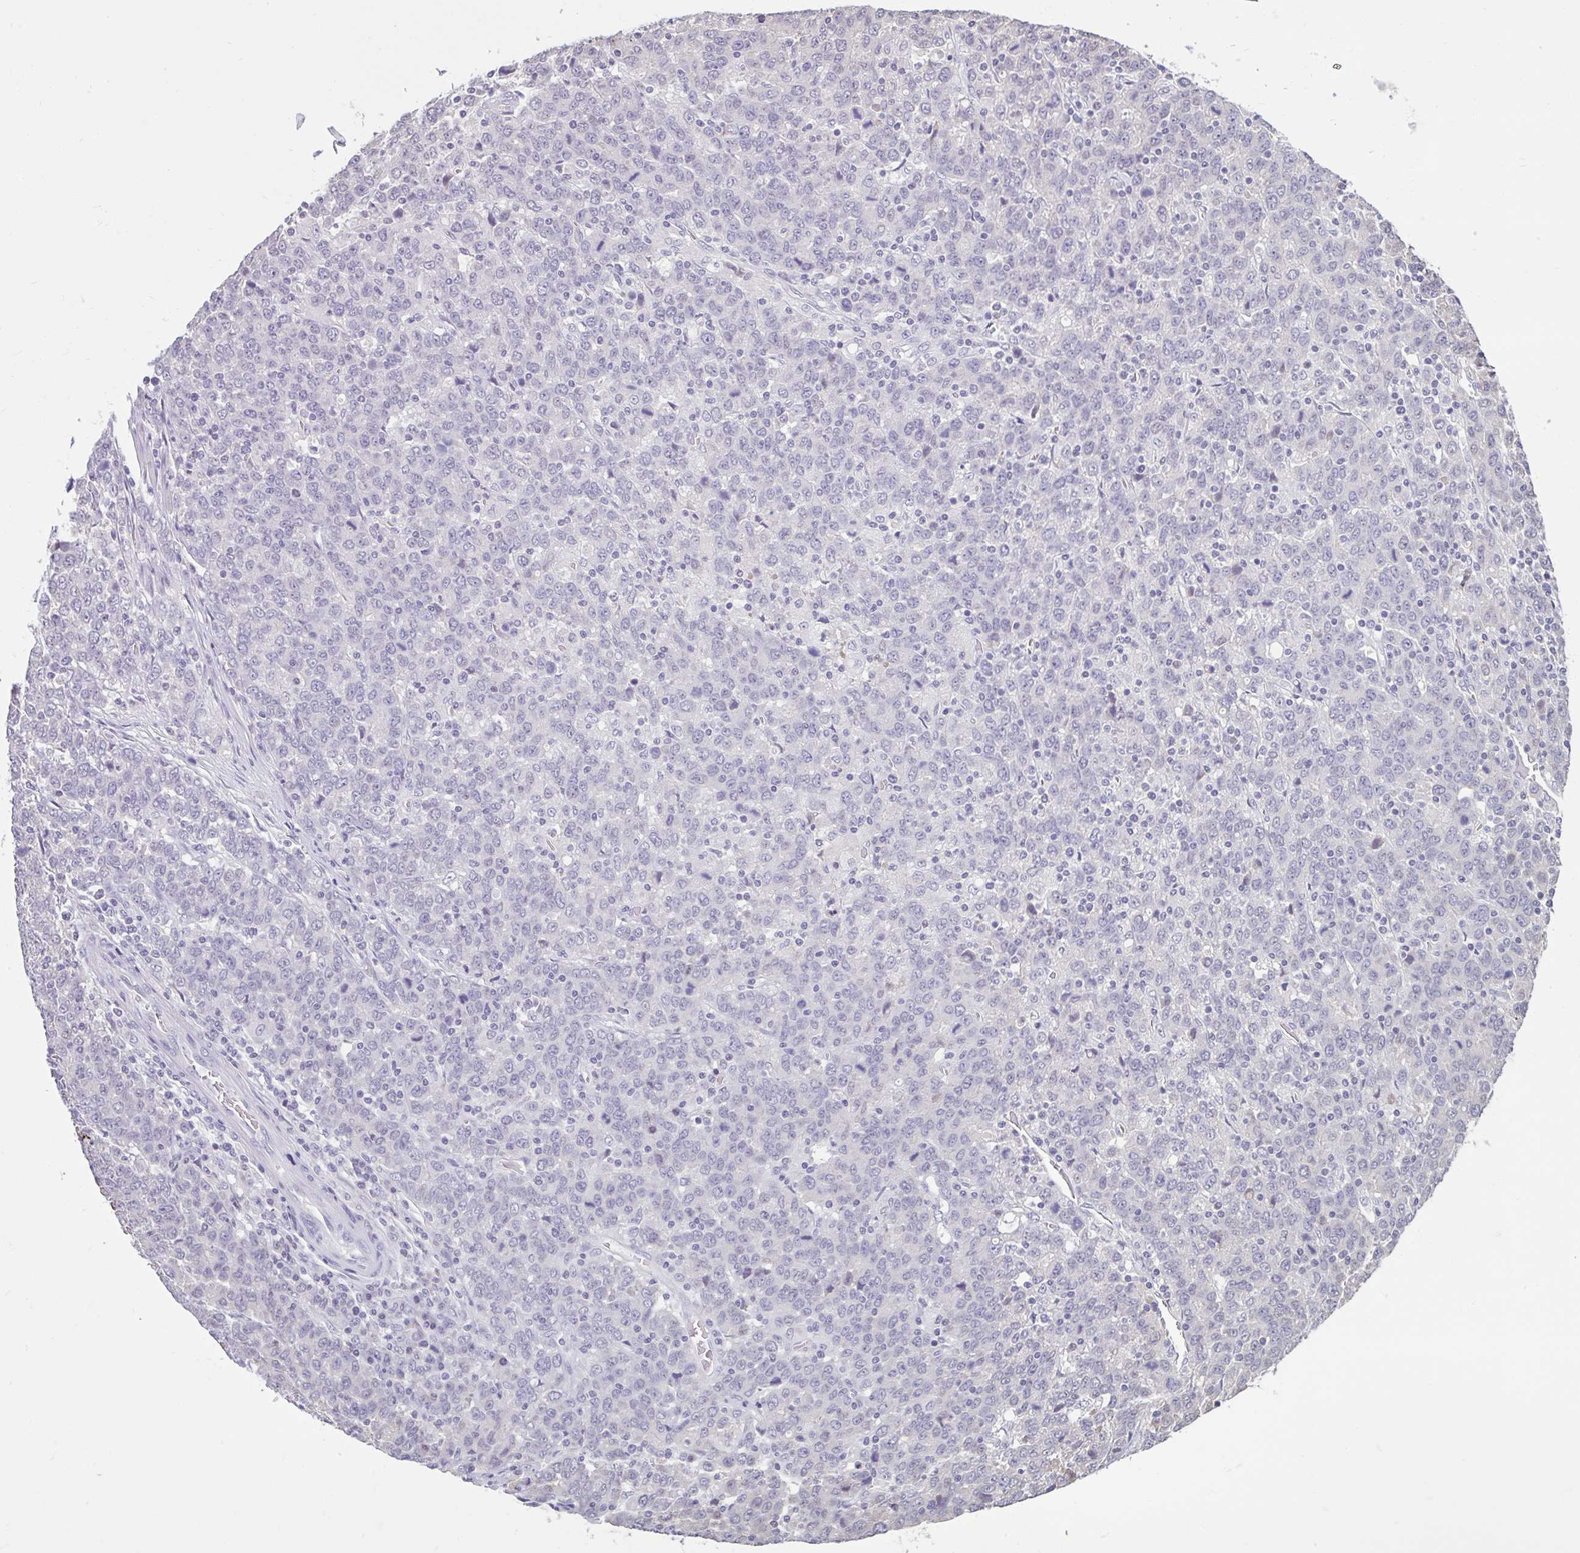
{"staining": {"intensity": "negative", "quantity": "none", "location": "none"}, "tissue": "stomach cancer", "cell_type": "Tumor cells", "image_type": "cancer", "snomed": [{"axis": "morphology", "description": "Adenocarcinoma, NOS"}, {"axis": "topography", "description": "Stomach, upper"}], "caption": "Tumor cells are negative for protein expression in human stomach adenocarcinoma.", "gene": "CDH19", "patient": {"sex": "male", "age": 69}}